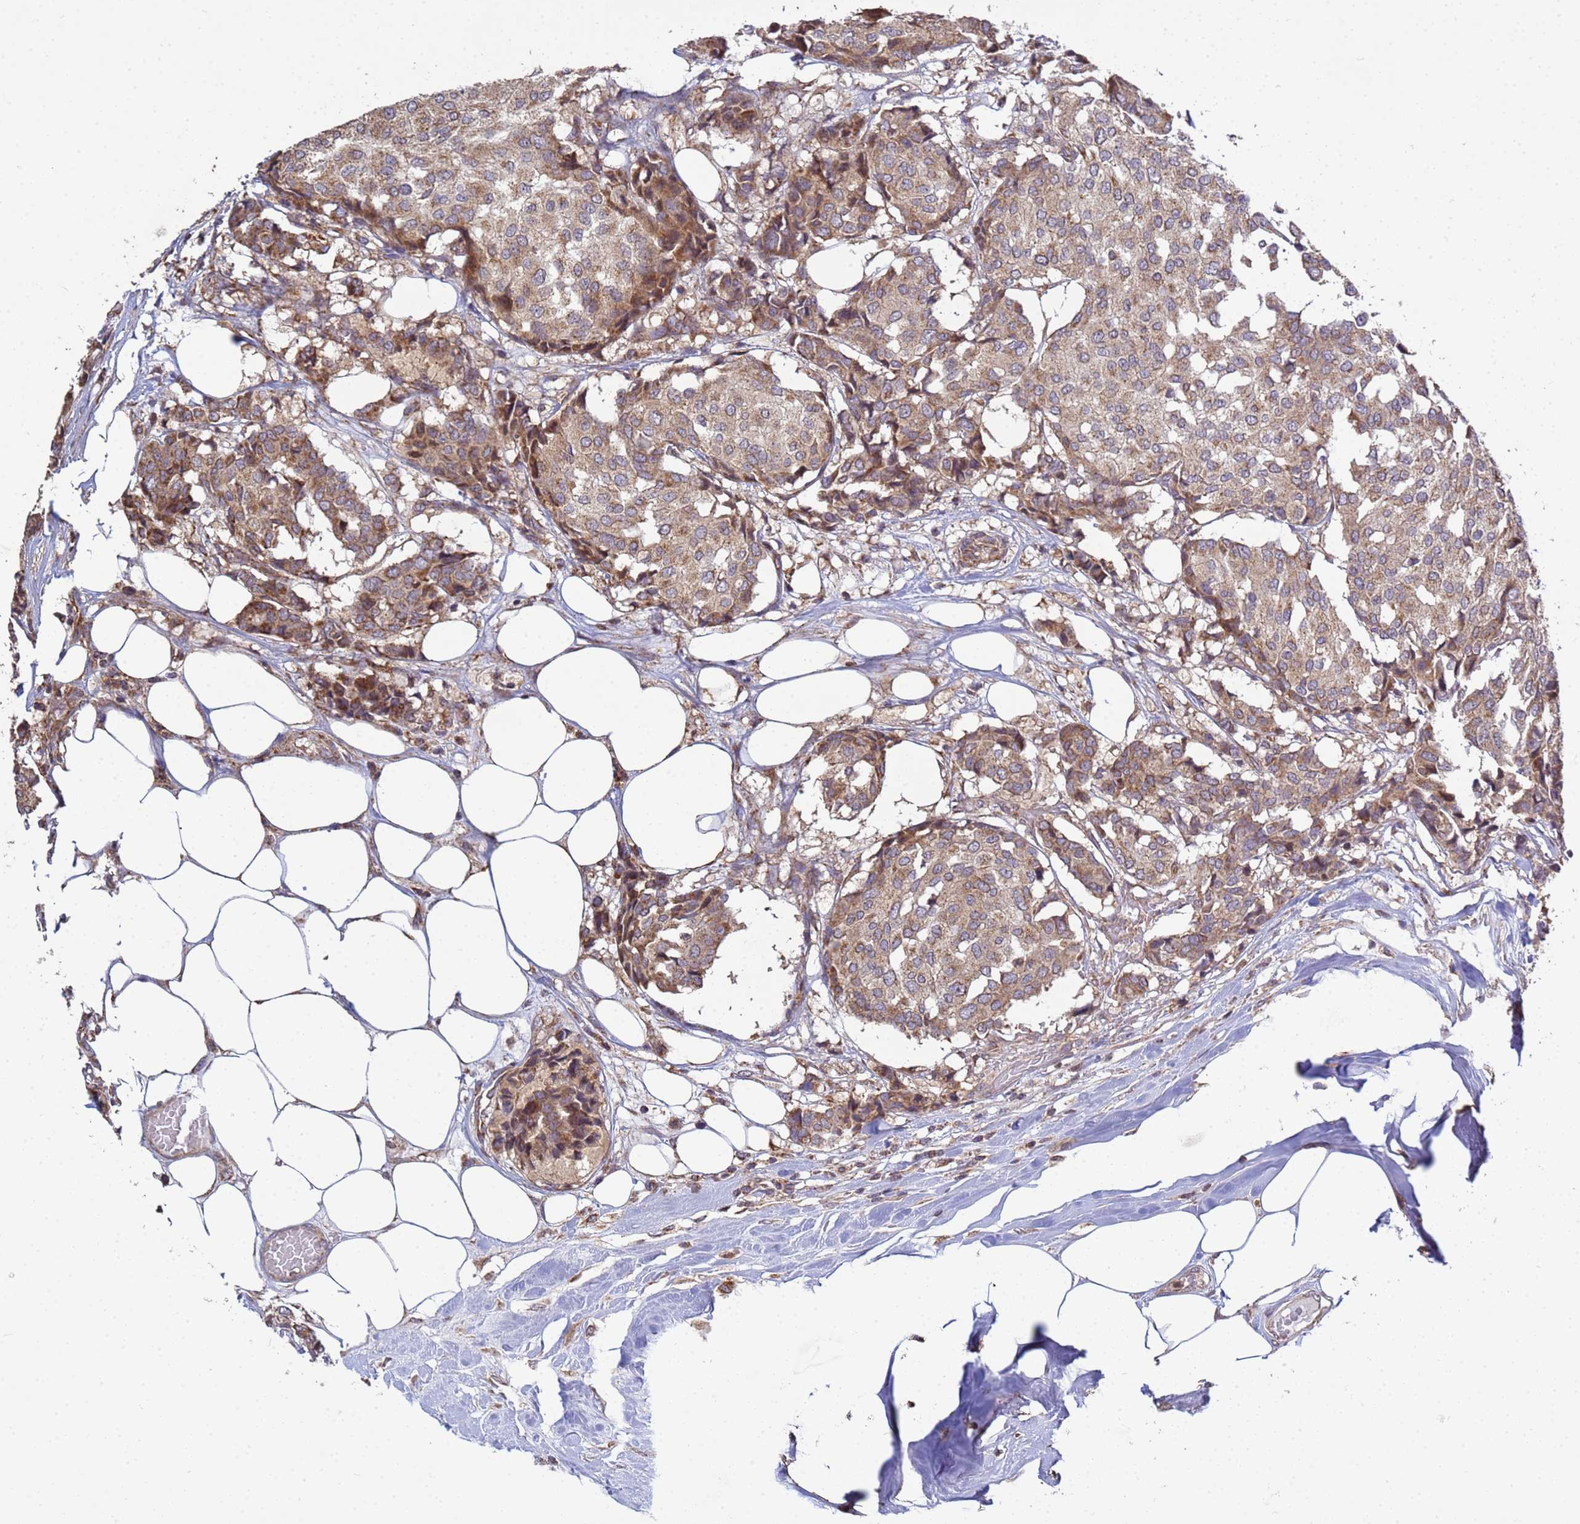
{"staining": {"intensity": "moderate", "quantity": ">75%", "location": "cytoplasmic/membranous"}, "tissue": "breast cancer", "cell_type": "Tumor cells", "image_type": "cancer", "snomed": [{"axis": "morphology", "description": "Duct carcinoma"}, {"axis": "topography", "description": "Breast"}], "caption": "Brown immunohistochemical staining in breast cancer displays moderate cytoplasmic/membranous positivity in approximately >75% of tumor cells.", "gene": "P2RX7", "patient": {"sex": "female", "age": 75}}